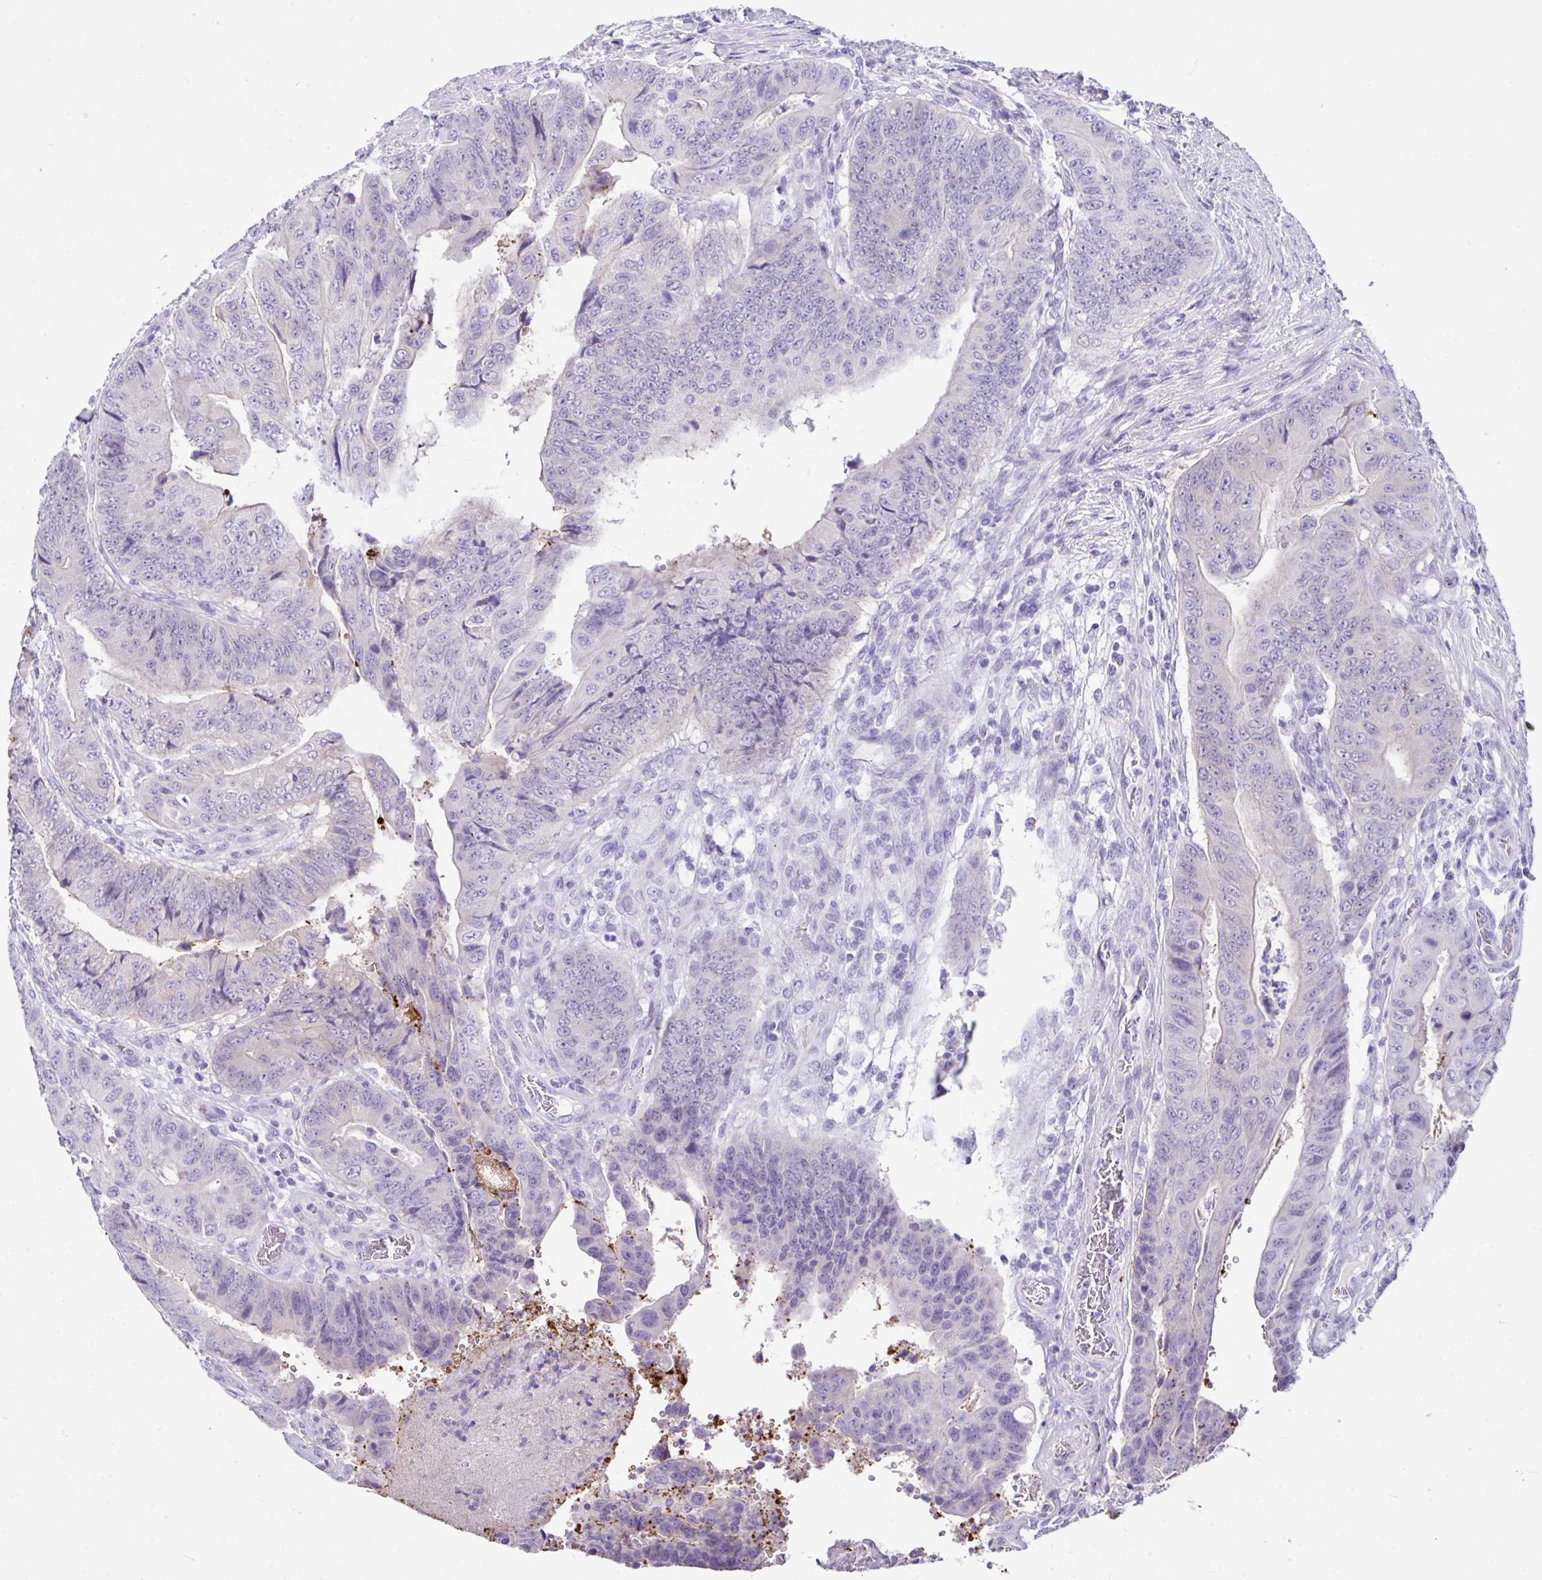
{"staining": {"intensity": "negative", "quantity": "none", "location": "none"}, "tissue": "colorectal cancer", "cell_type": "Tumor cells", "image_type": "cancer", "snomed": [{"axis": "morphology", "description": "Adenocarcinoma, NOS"}, {"axis": "topography", "description": "Colon"}], "caption": "Tumor cells are negative for brown protein staining in adenocarcinoma (colorectal).", "gene": "LGALS4", "patient": {"sex": "female", "age": 48}}